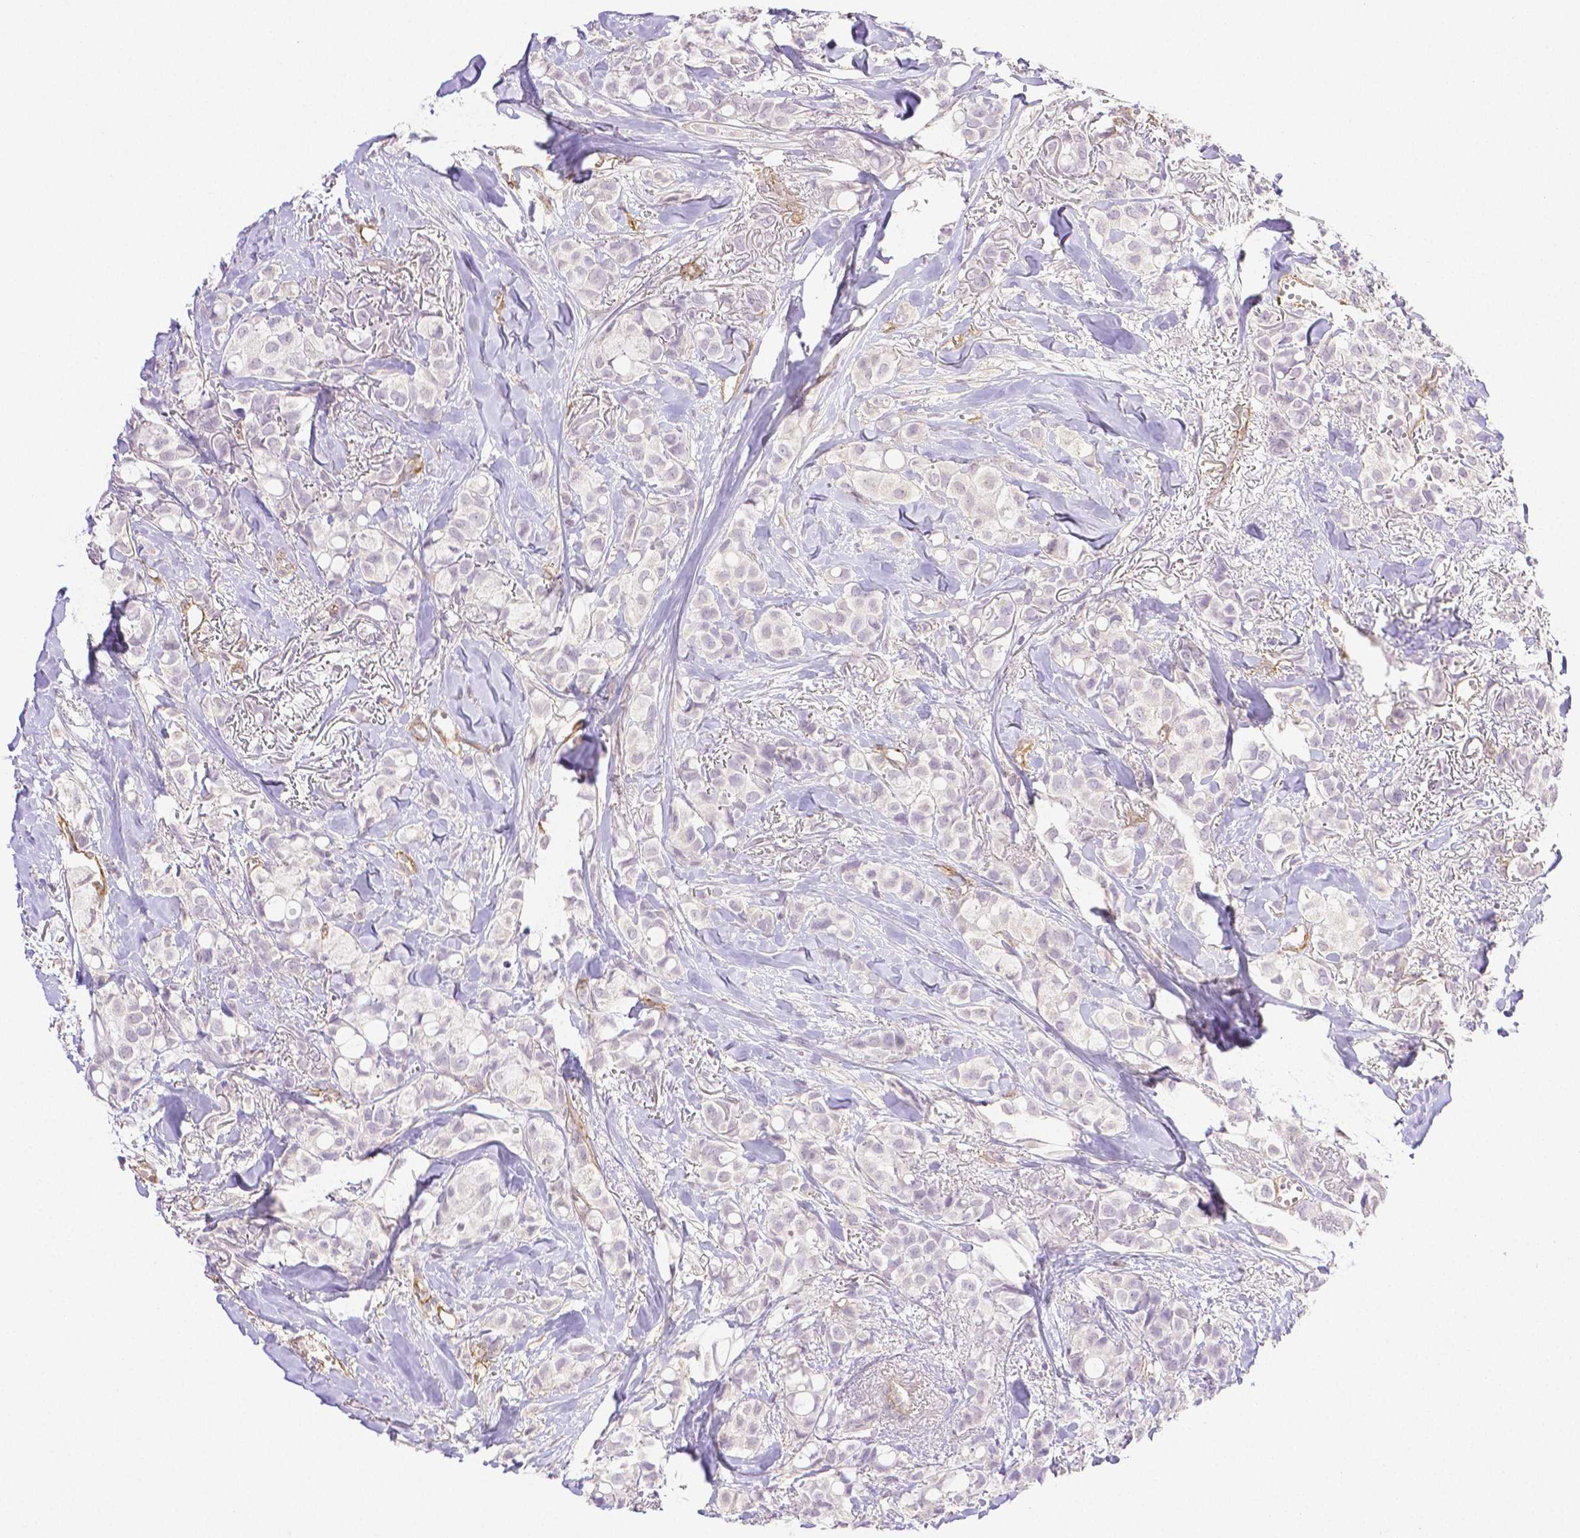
{"staining": {"intensity": "negative", "quantity": "none", "location": "none"}, "tissue": "breast cancer", "cell_type": "Tumor cells", "image_type": "cancer", "snomed": [{"axis": "morphology", "description": "Duct carcinoma"}, {"axis": "topography", "description": "Breast"}], "caption": "Breast invasive ductal carcinoma stained for a protein using IHC displays no staining tumor cells.", "gene": "THY1", "patient": {"sex": "female", "age": 85}}